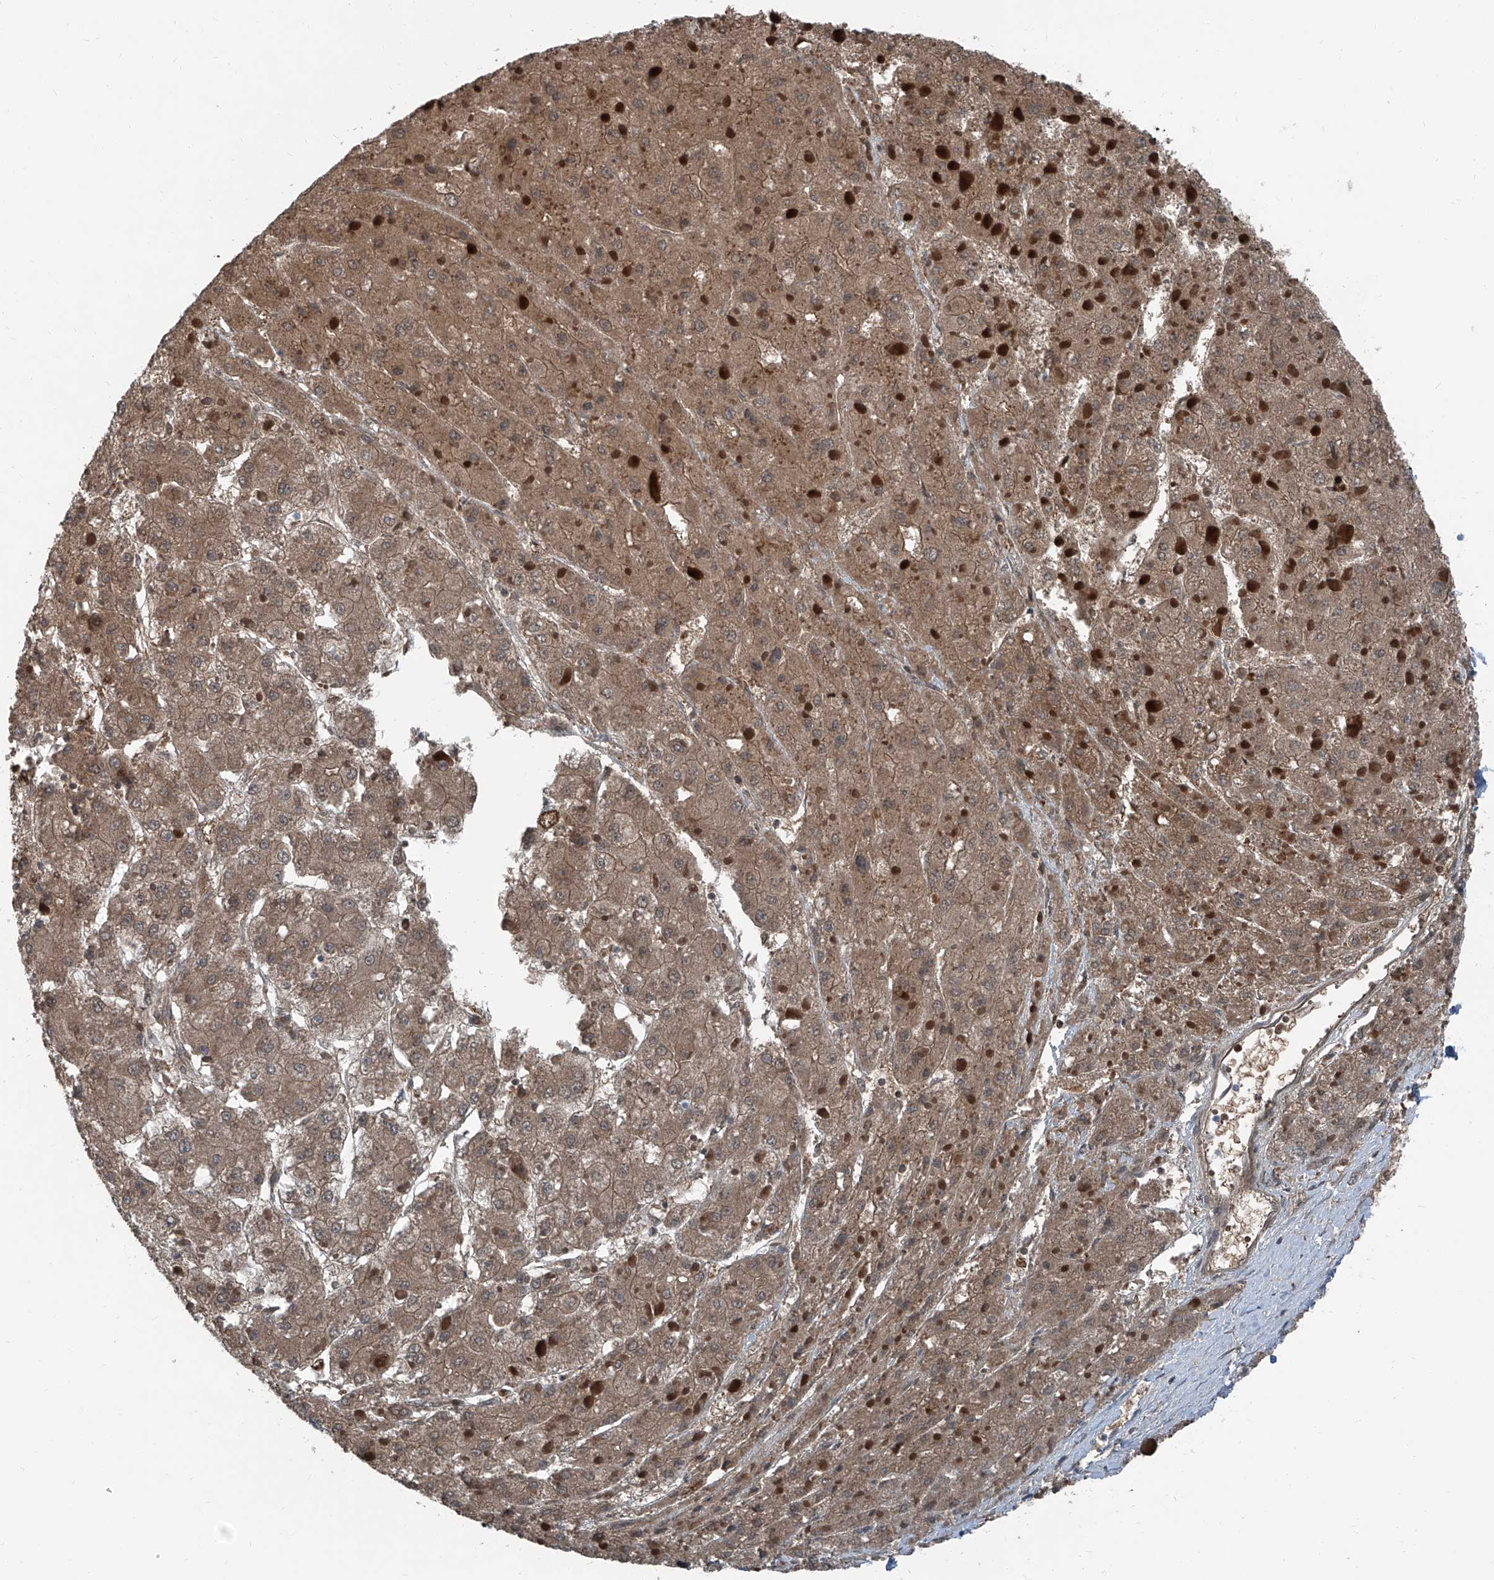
{"staining": {"intensity": "moderate", "quantity": ">75%", "location": "cytoplasmic/membranous"}, "tissue": "liver cancer", "cell_type": "Tumor cells", "image_type": "cancer", "snomed": [{"axis": "morphology", "description": "Carcinoma, Hepatocellular, NOS"}, {"axis": "topography", "description": "Liver"}], "caption": "Liver hepatocellular carcinoma was stained to show a protein in brown. There is medium levels of moderate cytoplasmic/membranous positivity in about >75% of tumor cells. Using DAB (brown) and hematoxylin (blue) stains, captured at high magnification using brightfield microscopy.", "gene": "RGN", "patient": {"sex": "female", "age": 73}}